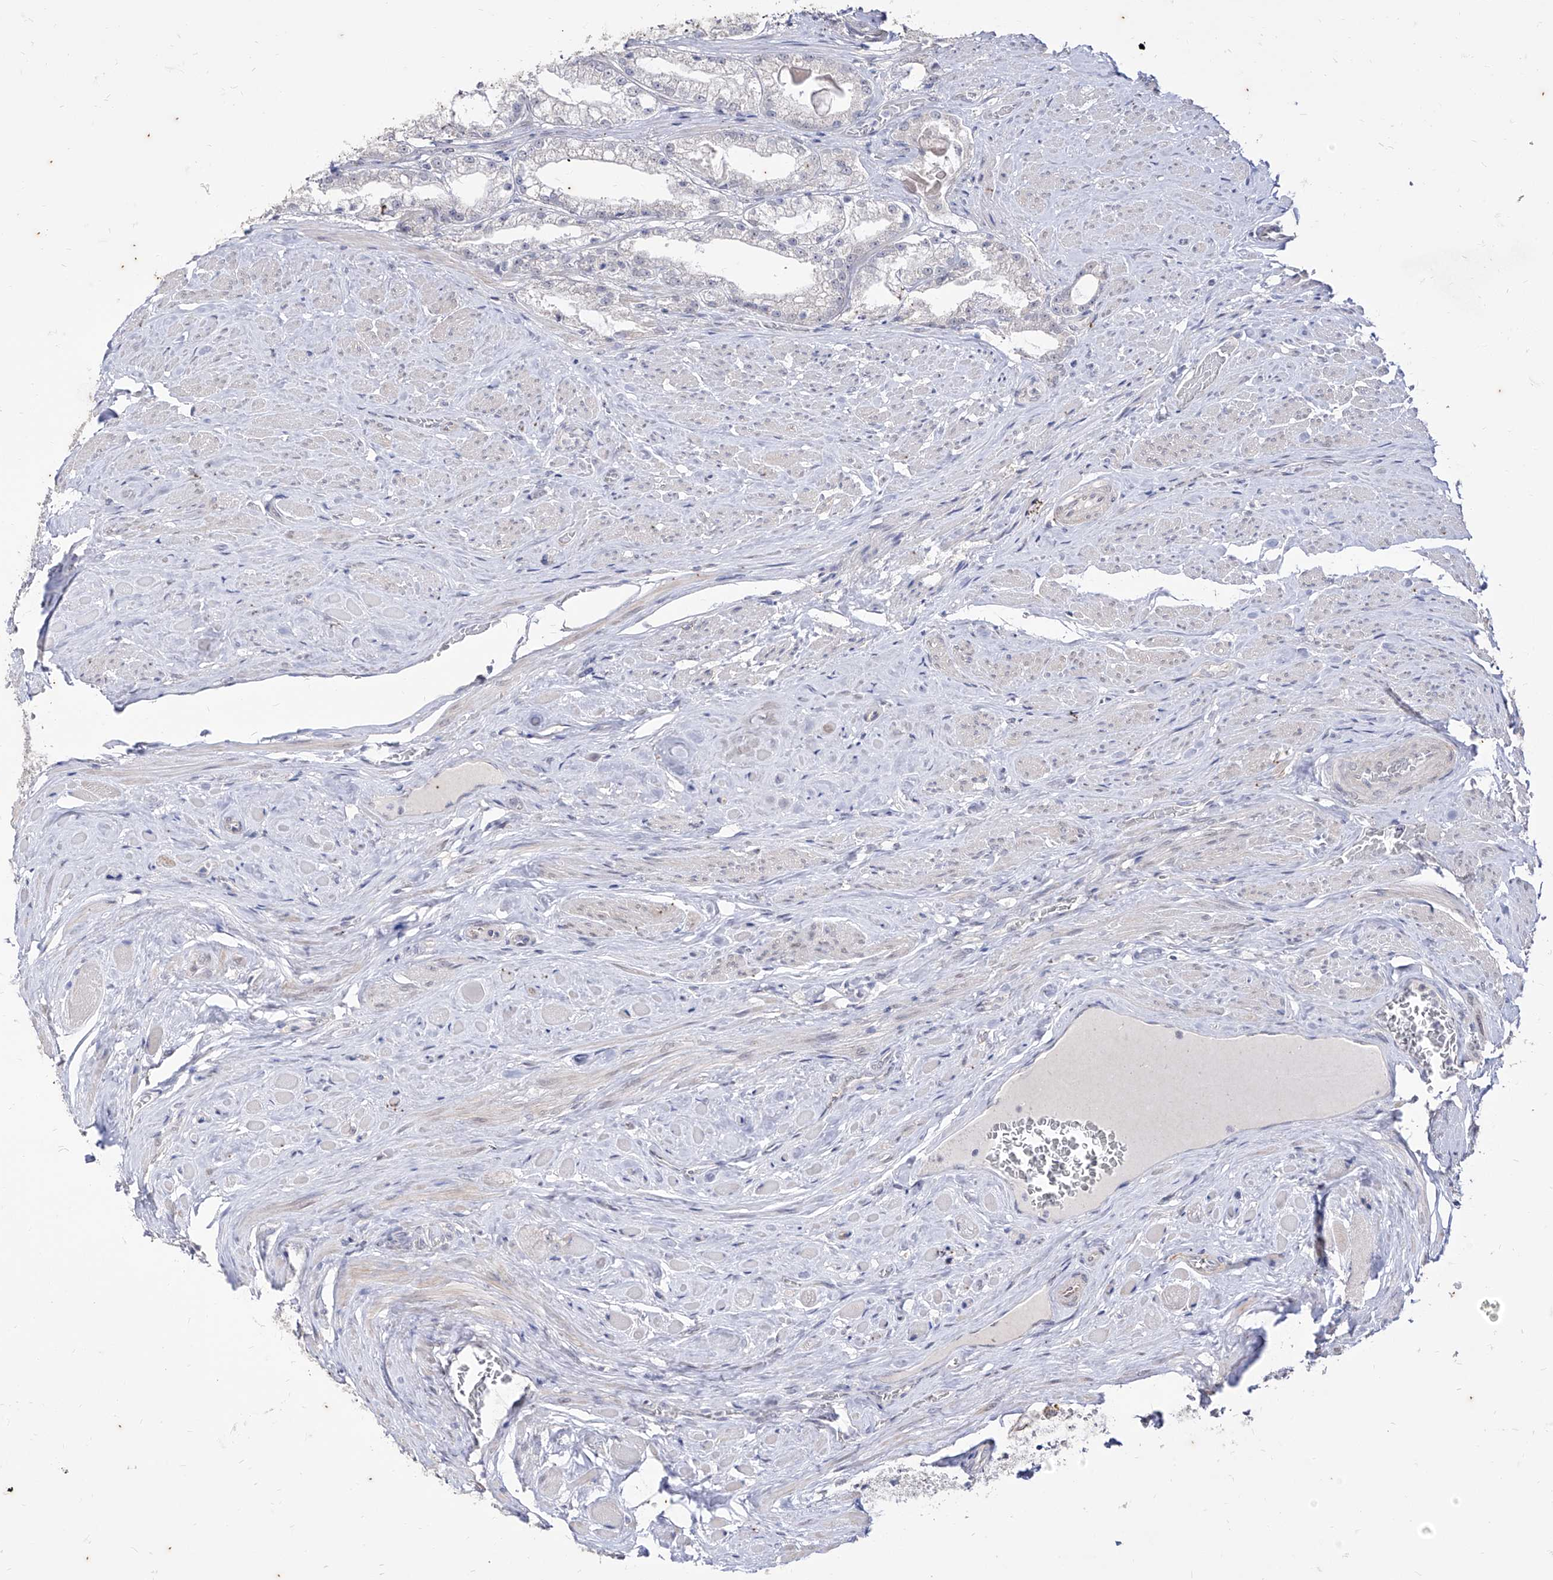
{"staining": {"intensity": "negative", "quantity": "none", "location": "none"}, "tissue": "prostate cancer", "cell_type": "Tumor cells", "image_type": "cancer", "snomed": [{"axis": "morphology", "description": "Adenocarcinoma, High grade"}, {"axis": "topography", "description": "Prostate"}], "caption": "The immunohistochemistry image has no significant expression in tumor cells of prostate adenocarcinoma (high-grade) tissue.", "gene": "PHF20L1", "patient": {"sex": "male", "age": 64}}